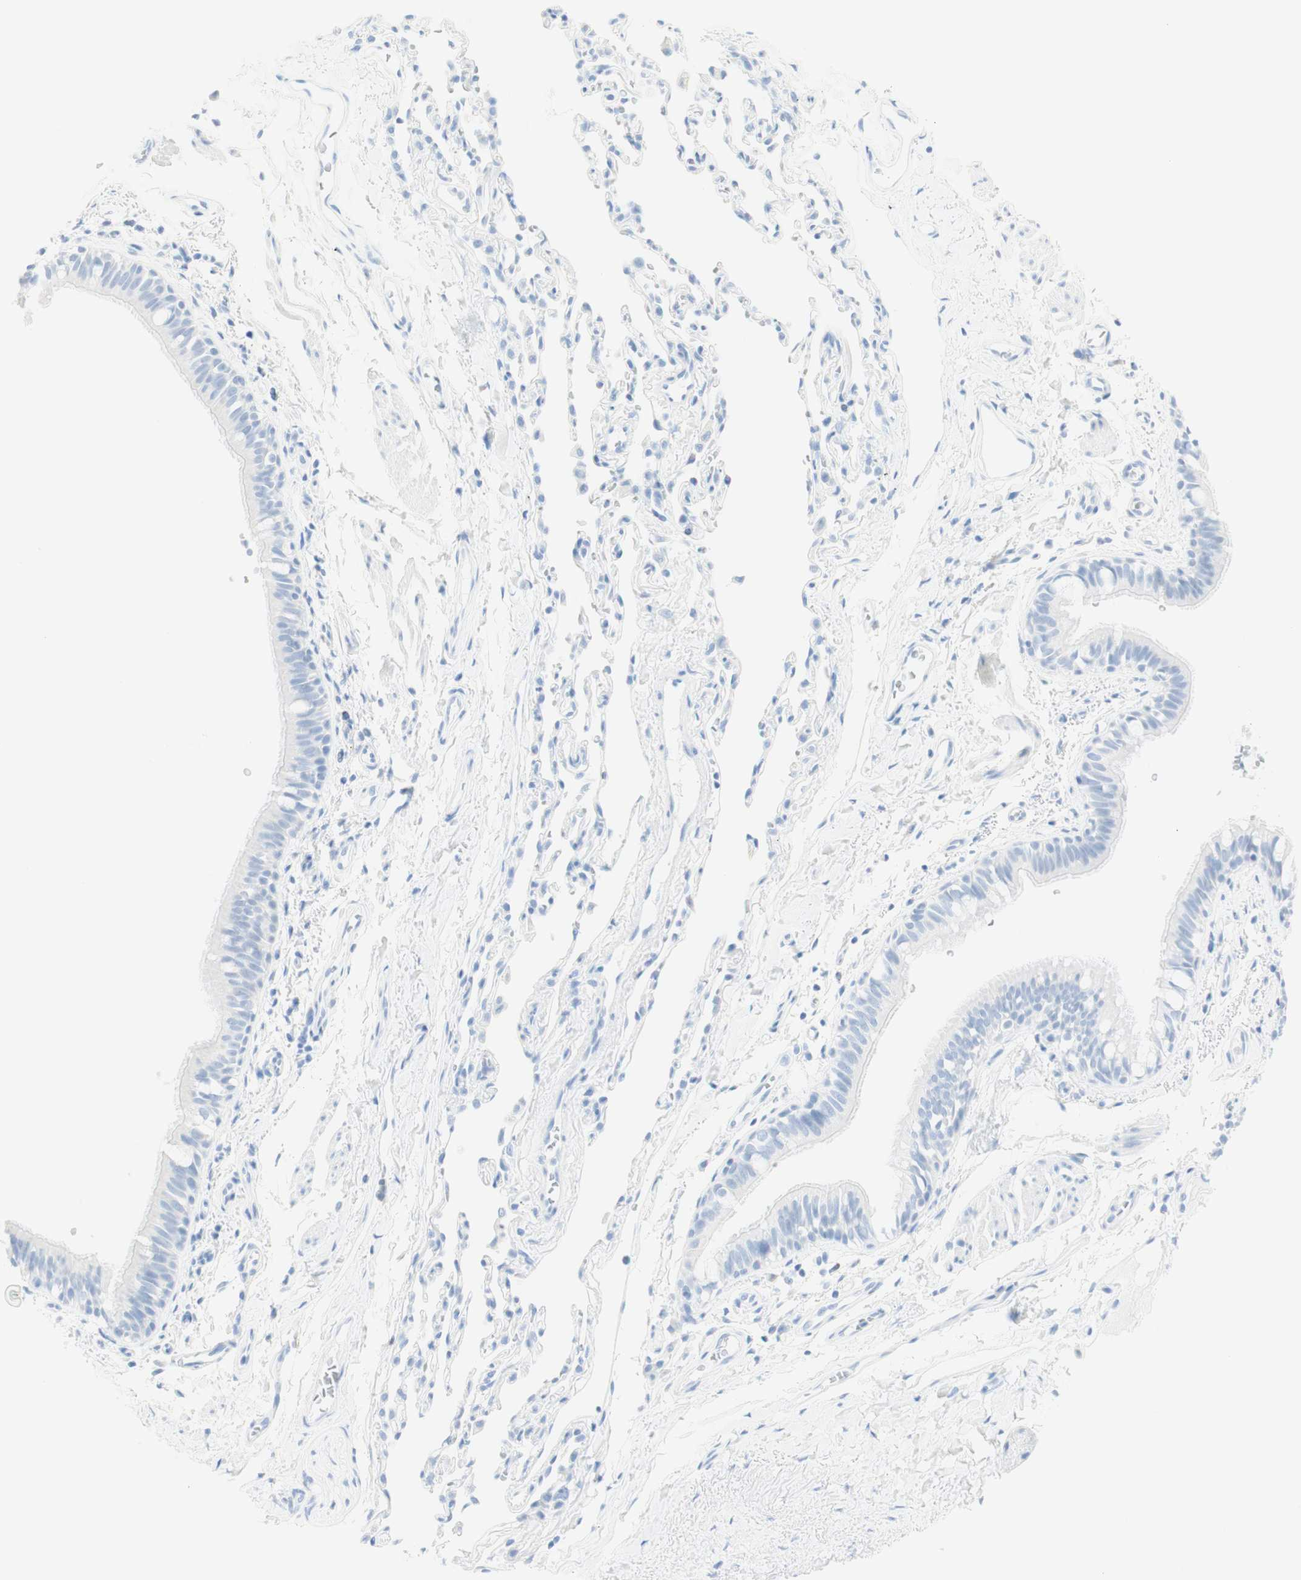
{"staining": {"intensity": "negative", "quantity": "none", "location": "none"}, "tissue": "bronchus", "cell_type": "Respiratory epithelial cells", "image_type": "normal", "snomed": [{"axis": "morphology", "description": "Normal tissue, NOS"}, {"axis": "topography", "description": "Bronchus"}, {"axis": "topography", "description": "Lung"}], "caption": "This is a photomicrograph of immunohistochemistry staining of normal bronchus, which shows no positivity in respiratory epithelial cells.", "gene": "TPO", "patient": {"sex": "male", "age": 64}}